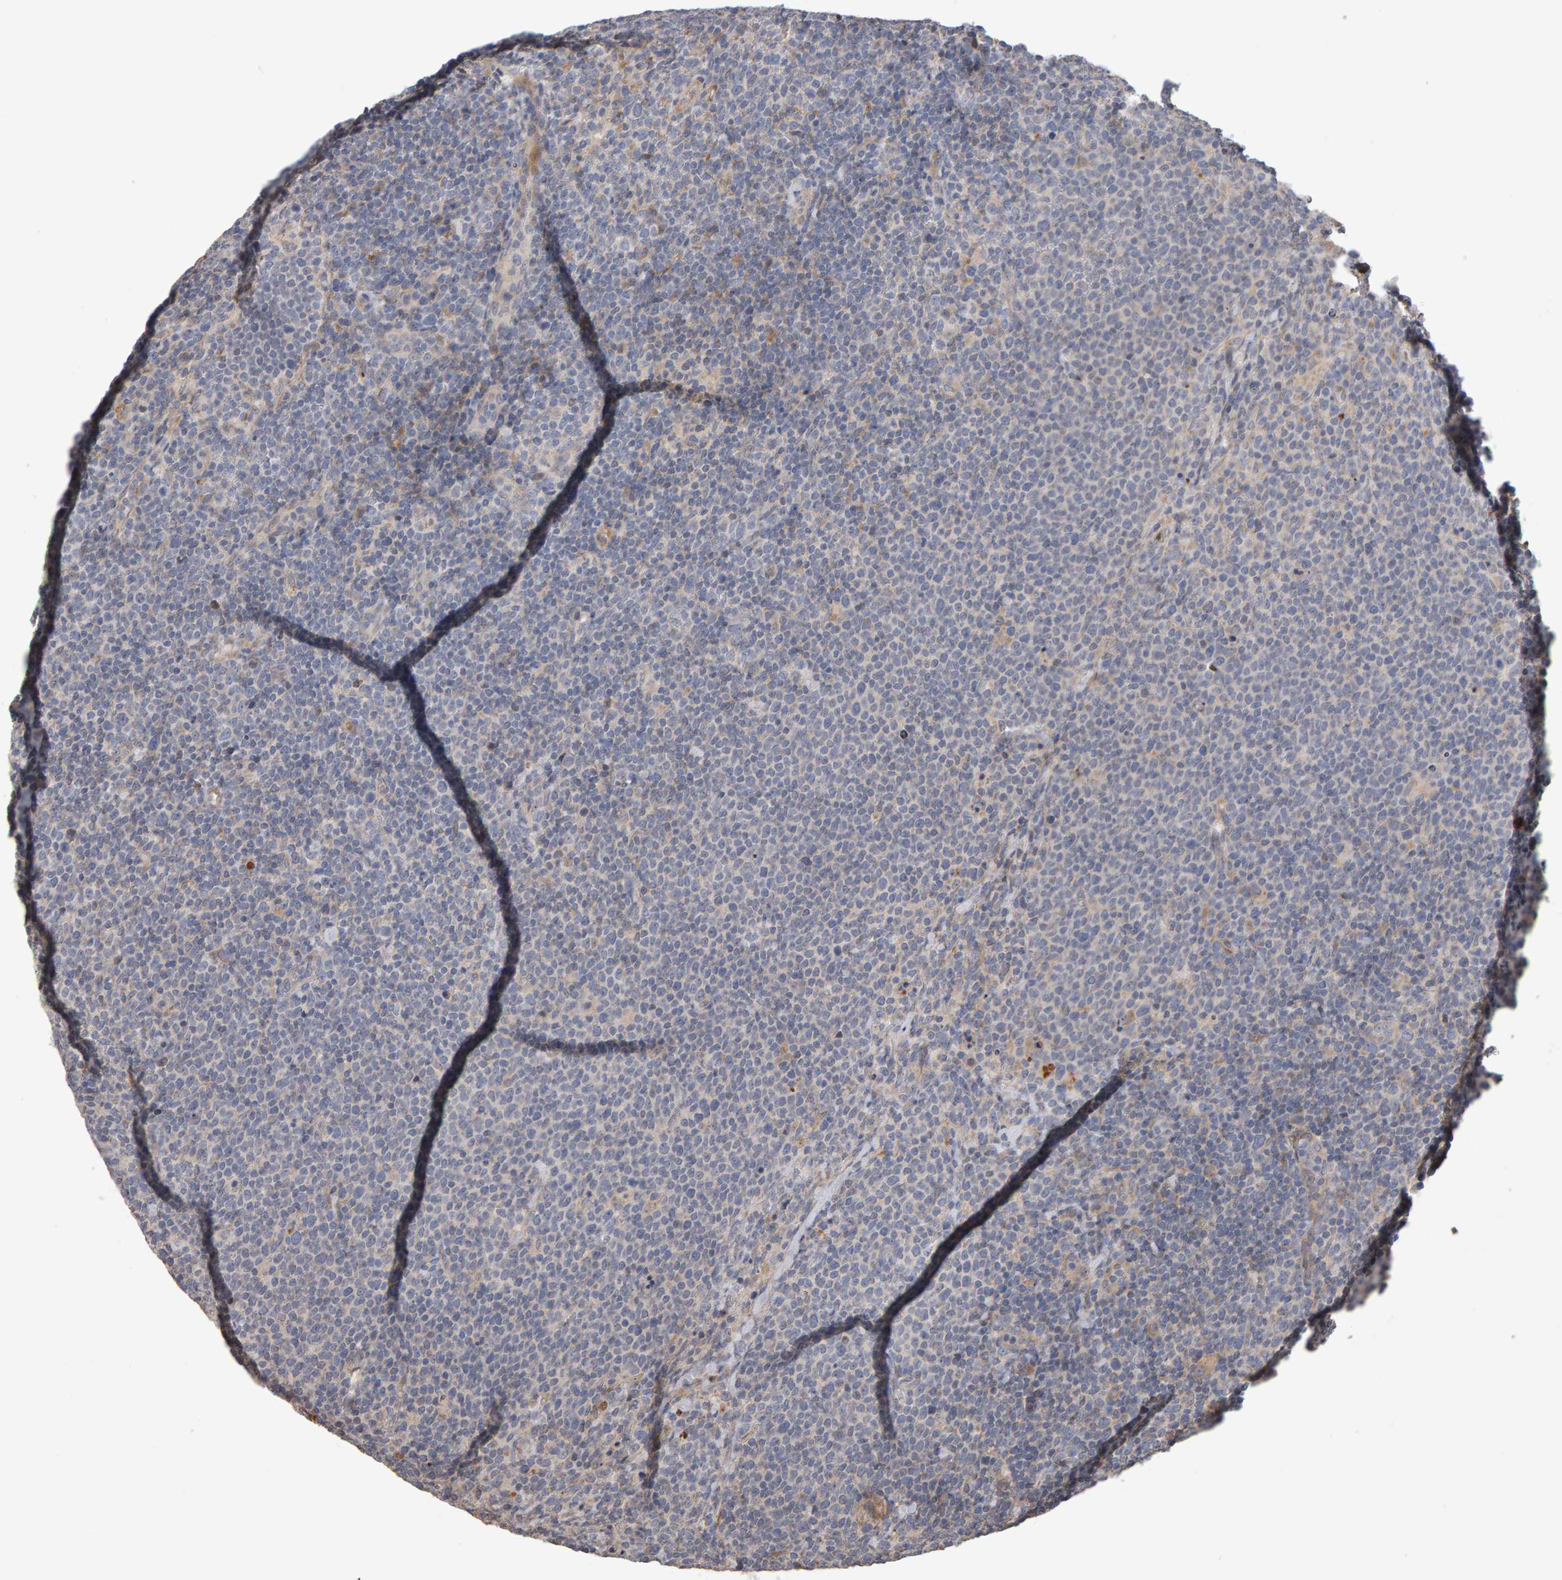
{"staining": {"intensity": "negative", "quantity": "none", "location": "none"}, "tissue": "lymphoma", "cell_type": "Tumor cells", "image_type": "cancer", "snomed": [{"axis": "morphology", "description": "Malignant lymphoma, non-Hodgkin's type, High grade"}, {"axis": "topography", "description": "Lymph node"}], "caption": "IHC micrograph of neoplastic tissue: human lymphoma stained with DAB demonstrates no significant protein positivity in tumor cells.", "gene": "COASY", "patient": {"sex": "male", "age": 61}}